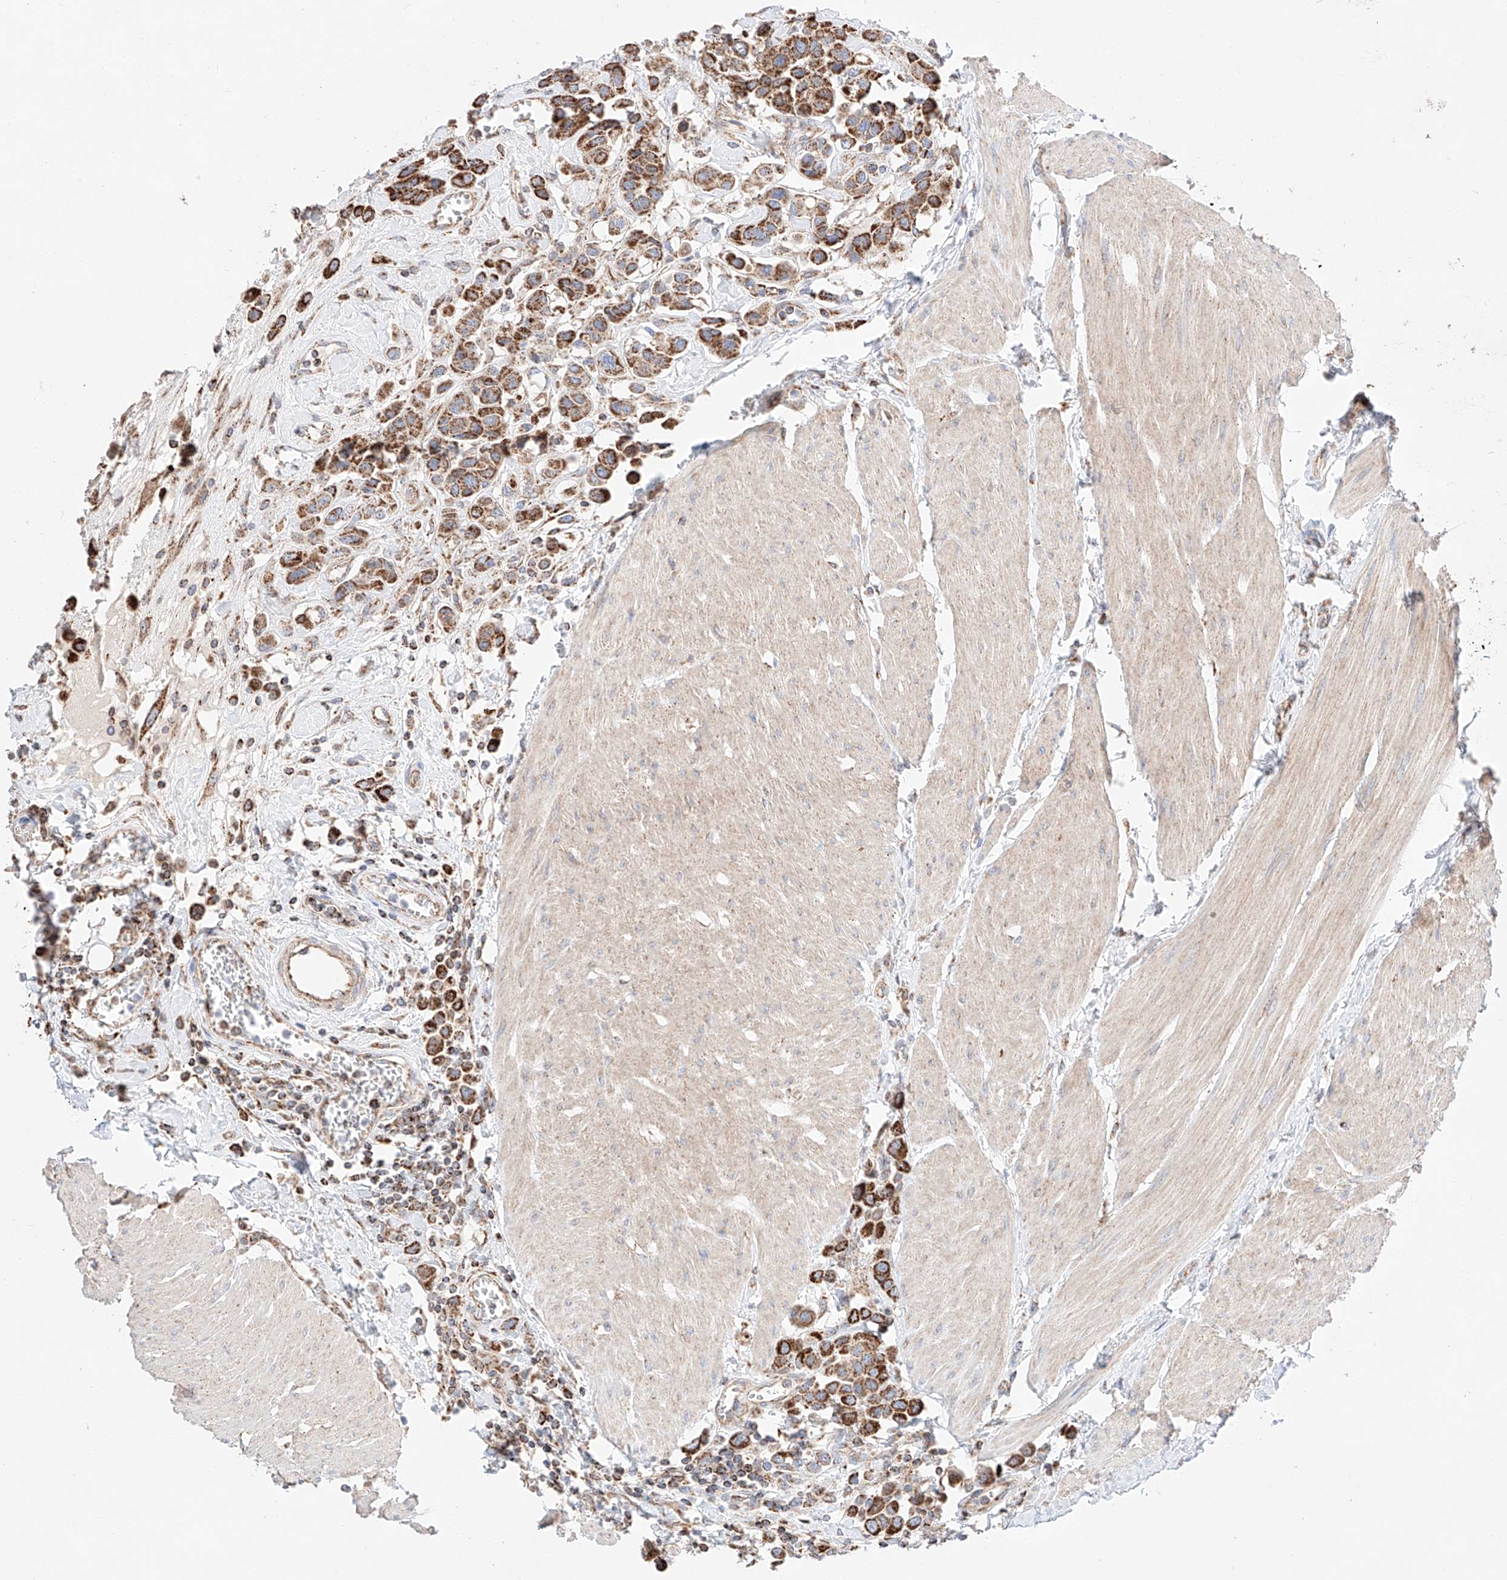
{"staining": {"intensity": "strong", "quantity": ">75%", "location": "cytoplasmic/membranous"}, "tissue": "urothelial cancer", "cell_type": "Tumor cells", "image_type": "cancer", "snomed": [{"axis": "morphology", "description": "Urothelial carcinoma, High grade"}, {"axis": "topography", "description": "Urinary bladder"}], "caption": "Tumor cells reveal high levels of strong cytoplasmic/membranous positivity in about >75% of cells in human high-grade urothelial carcinoma.", "gene": "KTI12", "patient": {"sex": "male", "age": 50}}